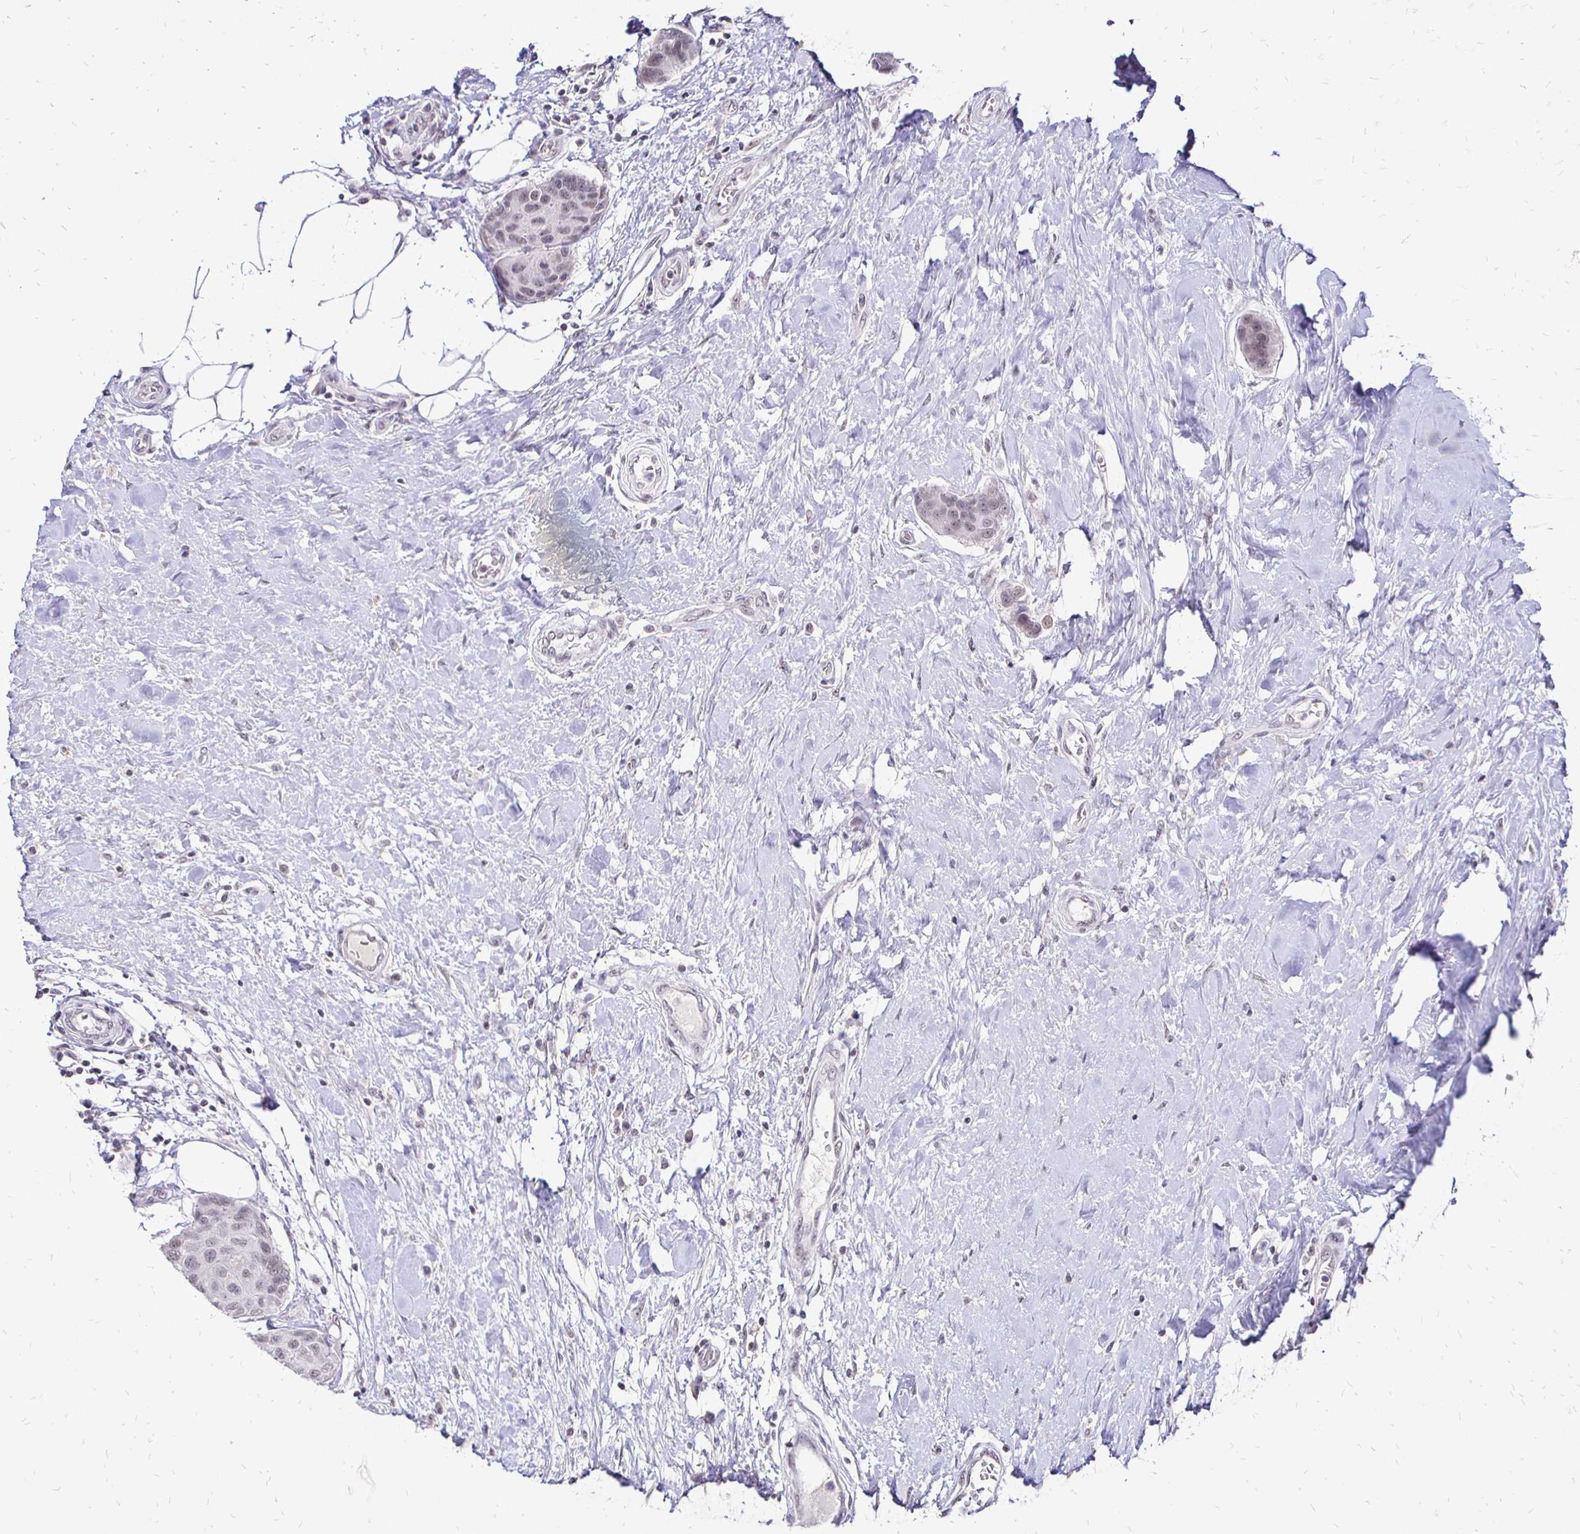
{"staining": {"intensity": "negative", "quantity": "none", "location": "none"}, "tissue": "breast cancer", "cell_type": "Tumor cells", "image_type": "cancer", "snomed": [{"axis": "morphology", "description": "Duct carcinoma"}, {"axis": "topography", "description": "Breast"}], "caption": "High magnification brightfield microscopy of breast cancer (invasive ductal carcinoma) stained with DAB (3,3'-diaminobenzidine) (brown) and counterstained with hematoxylin (blue): tumor cells show no significant staining.", "gene": "SIN3A", "patient": {"sex": "female", "age": 80}}